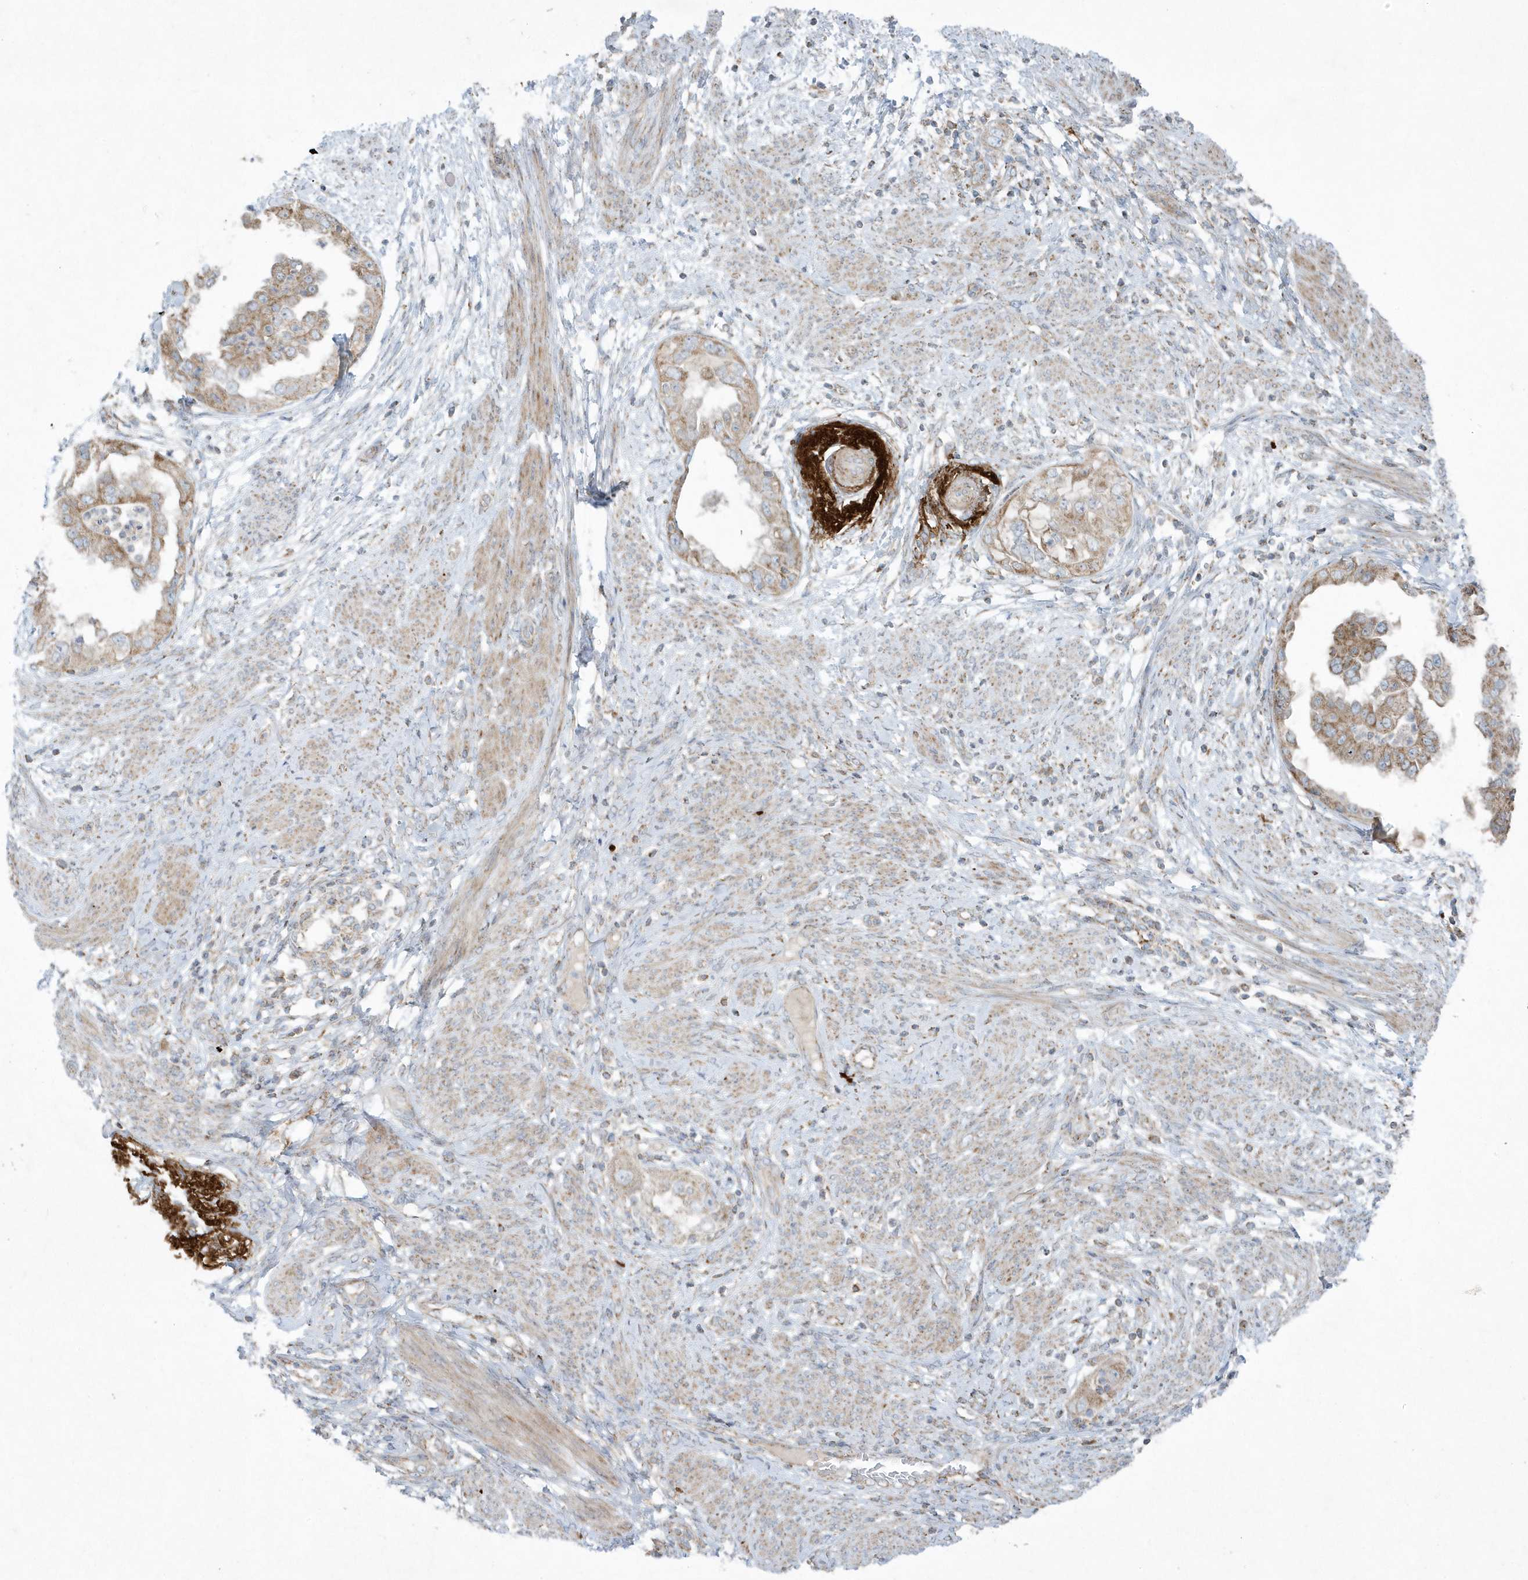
{"staining": {"intensity": "moderate", "quantity": ">75%", "location": "cytoplasmic/membranous"}, "tissue": "endometrial cancer", "cell_type": "Tumor cells", "image_type": "cancer", "snomed": [{"axis": "morphology", "description": "Adenocarcinoma, NOS"}, {"axis": "topography", "description": "Endometrium"}], "caption": "An IHC photomicrograph of neoplastic tissue is shown. Protein staining in brown highlights moderate cytoplasmic/membranous positivity in adenocarcinoma (endometrial) within tumor cells.", "gene": "SLC38A2", "patient": {"sex": "female", "age": 85}}